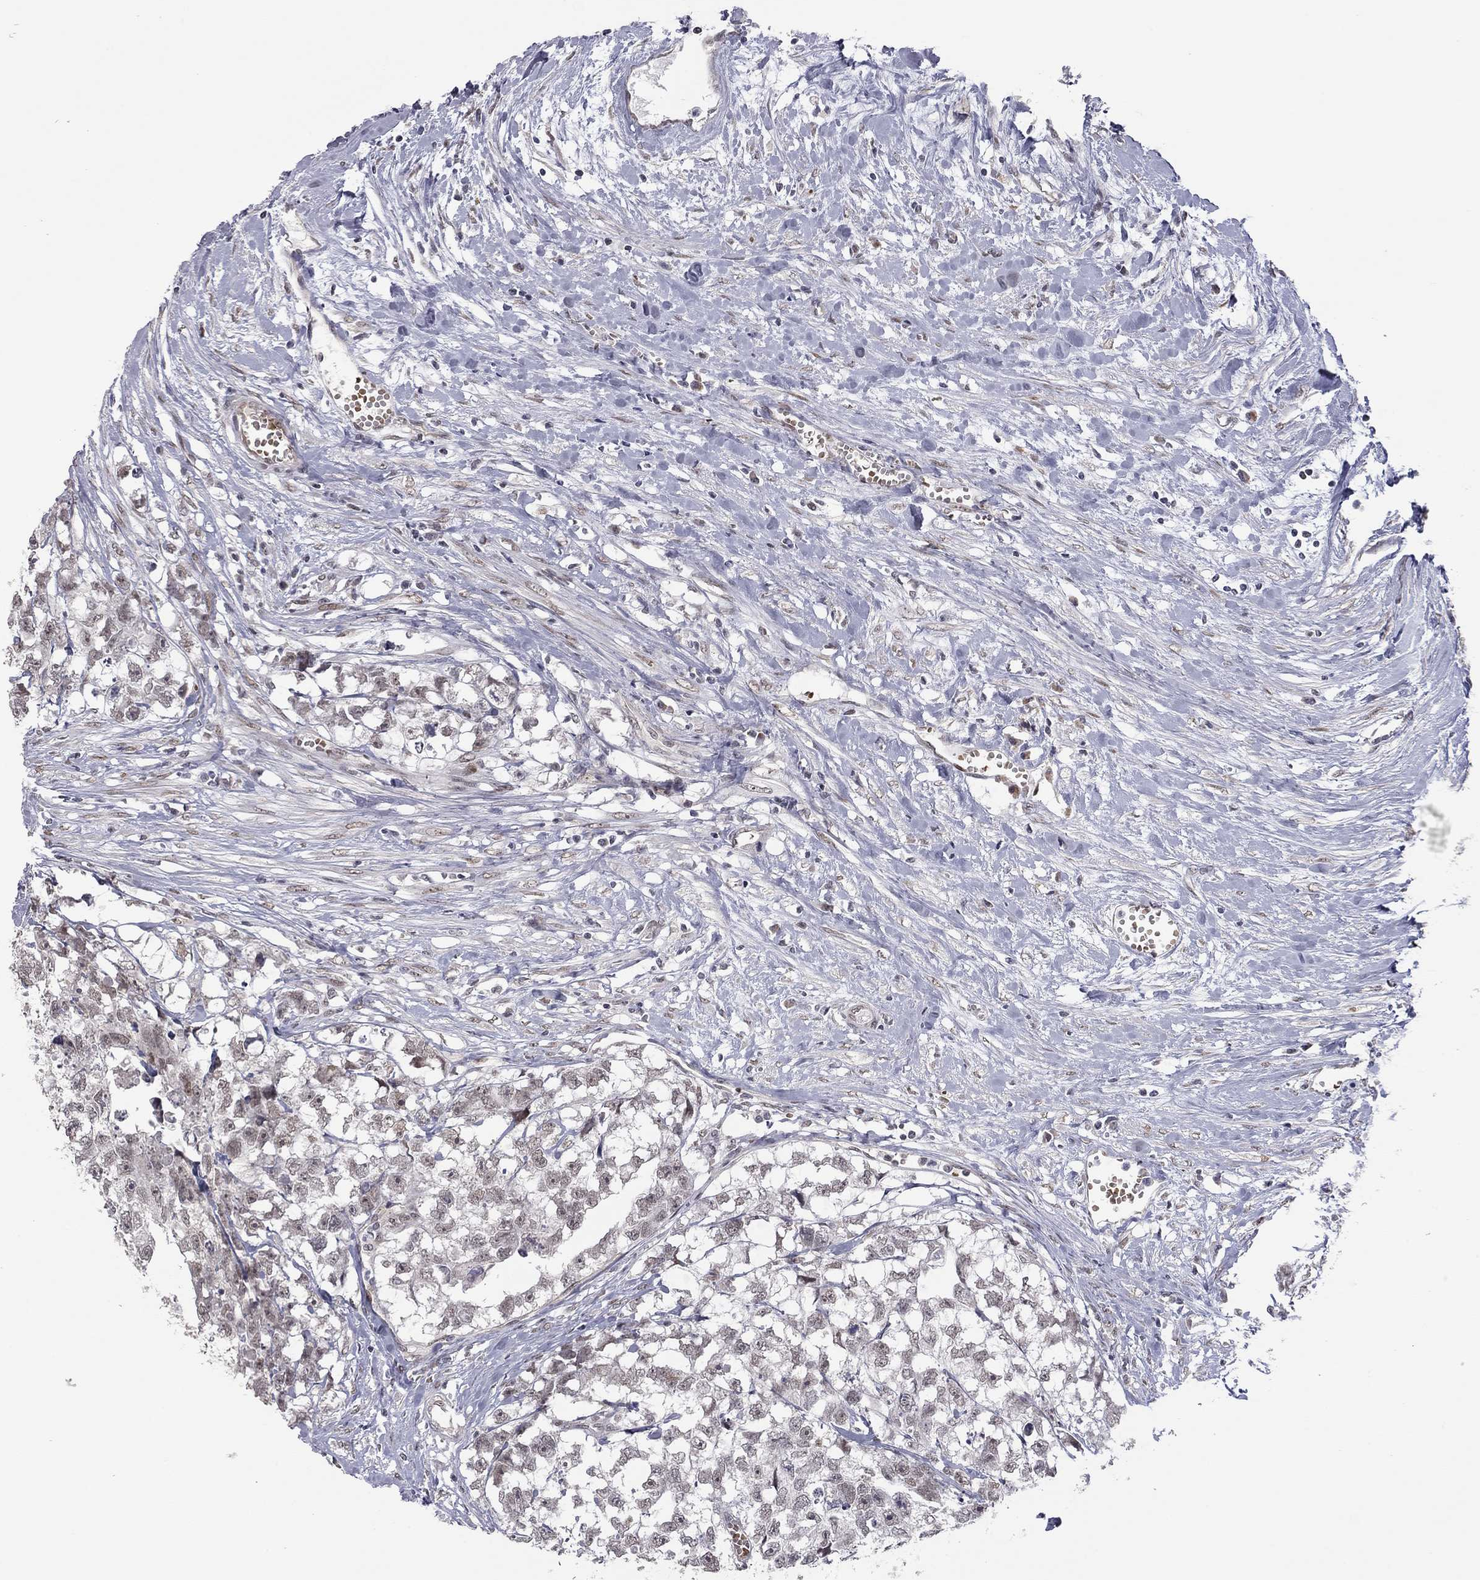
{"staining": {"intensity": "negative", "quantity": "none", "location": "none"}, "tissue": "testis cancer", "cell_type": "Tumor cells", "image_type": "cancer", "snomed": [{"axis": "morphology", "description": "Carcinoma, Embryonal, NOS"}, {"axis": "morphology", "description": "Teratoma, malignant, NOS"}, {"axis": "topography", "description": "Testis"}], "caption": "IHC histopathology image of neoplastic tissue: human testis cancer (embryonal carcinoma) stained with DAB shows no significant protein positivity in tumor cells.", "gene": "MC3R", "patient": {"sex": "male", "age": 44}}